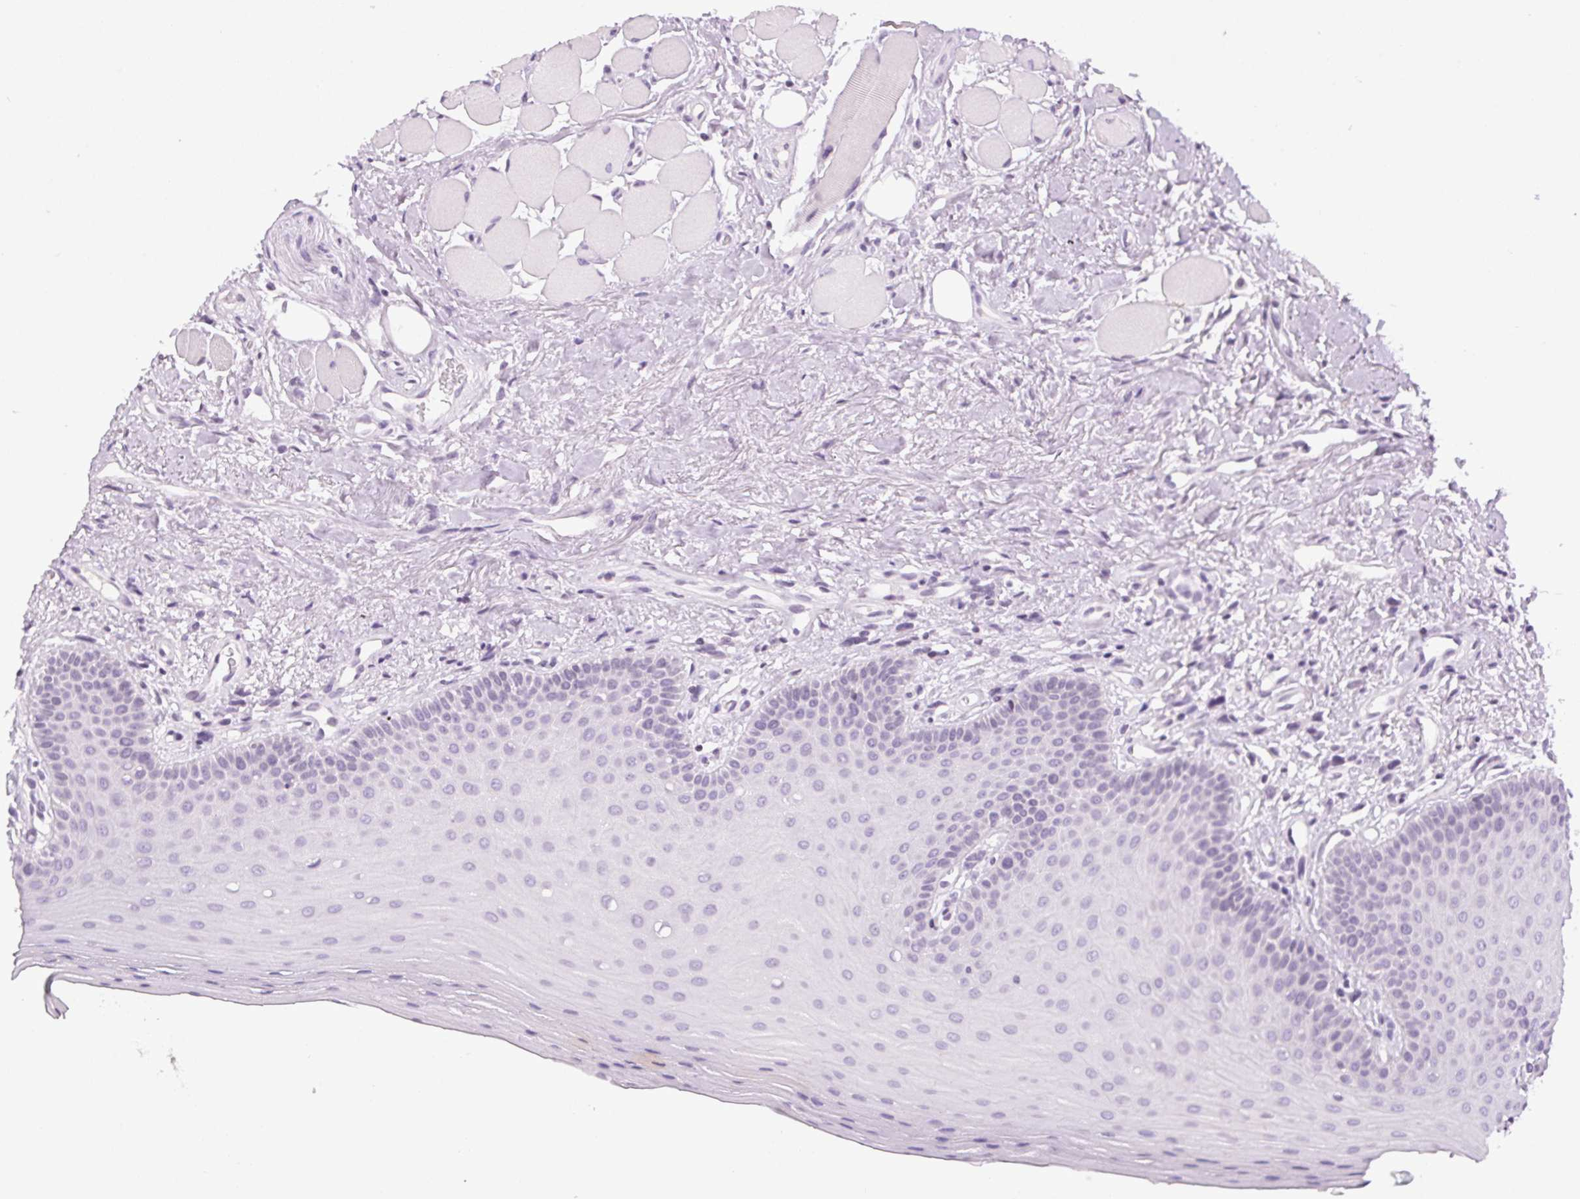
{"staining": {"intensity": "negative", "quantity": "none", "location": "none"}, "tissue": "oral mucosa", "cell_type": "Squamous epithelial cells", "image_type": "normal", "snomed": [{"axis": "morphology", "description": "Normal tissue, NOS"}, {"axis": "morphology", "description": "Normal morphology"}, {"axis": "topography", "description": "Oral tissue"}], "caption": "Squamous epithelial cells are negative for protein expression in unremarkable human oral mucosa. The staining is performed using DAB (3,3'-diaminobenzidine) brown chromogen with nuclei counter-stained in using hematoxylin.", "gene": "TMEM88B", "patient": {"sex": "female", "age": 76}}